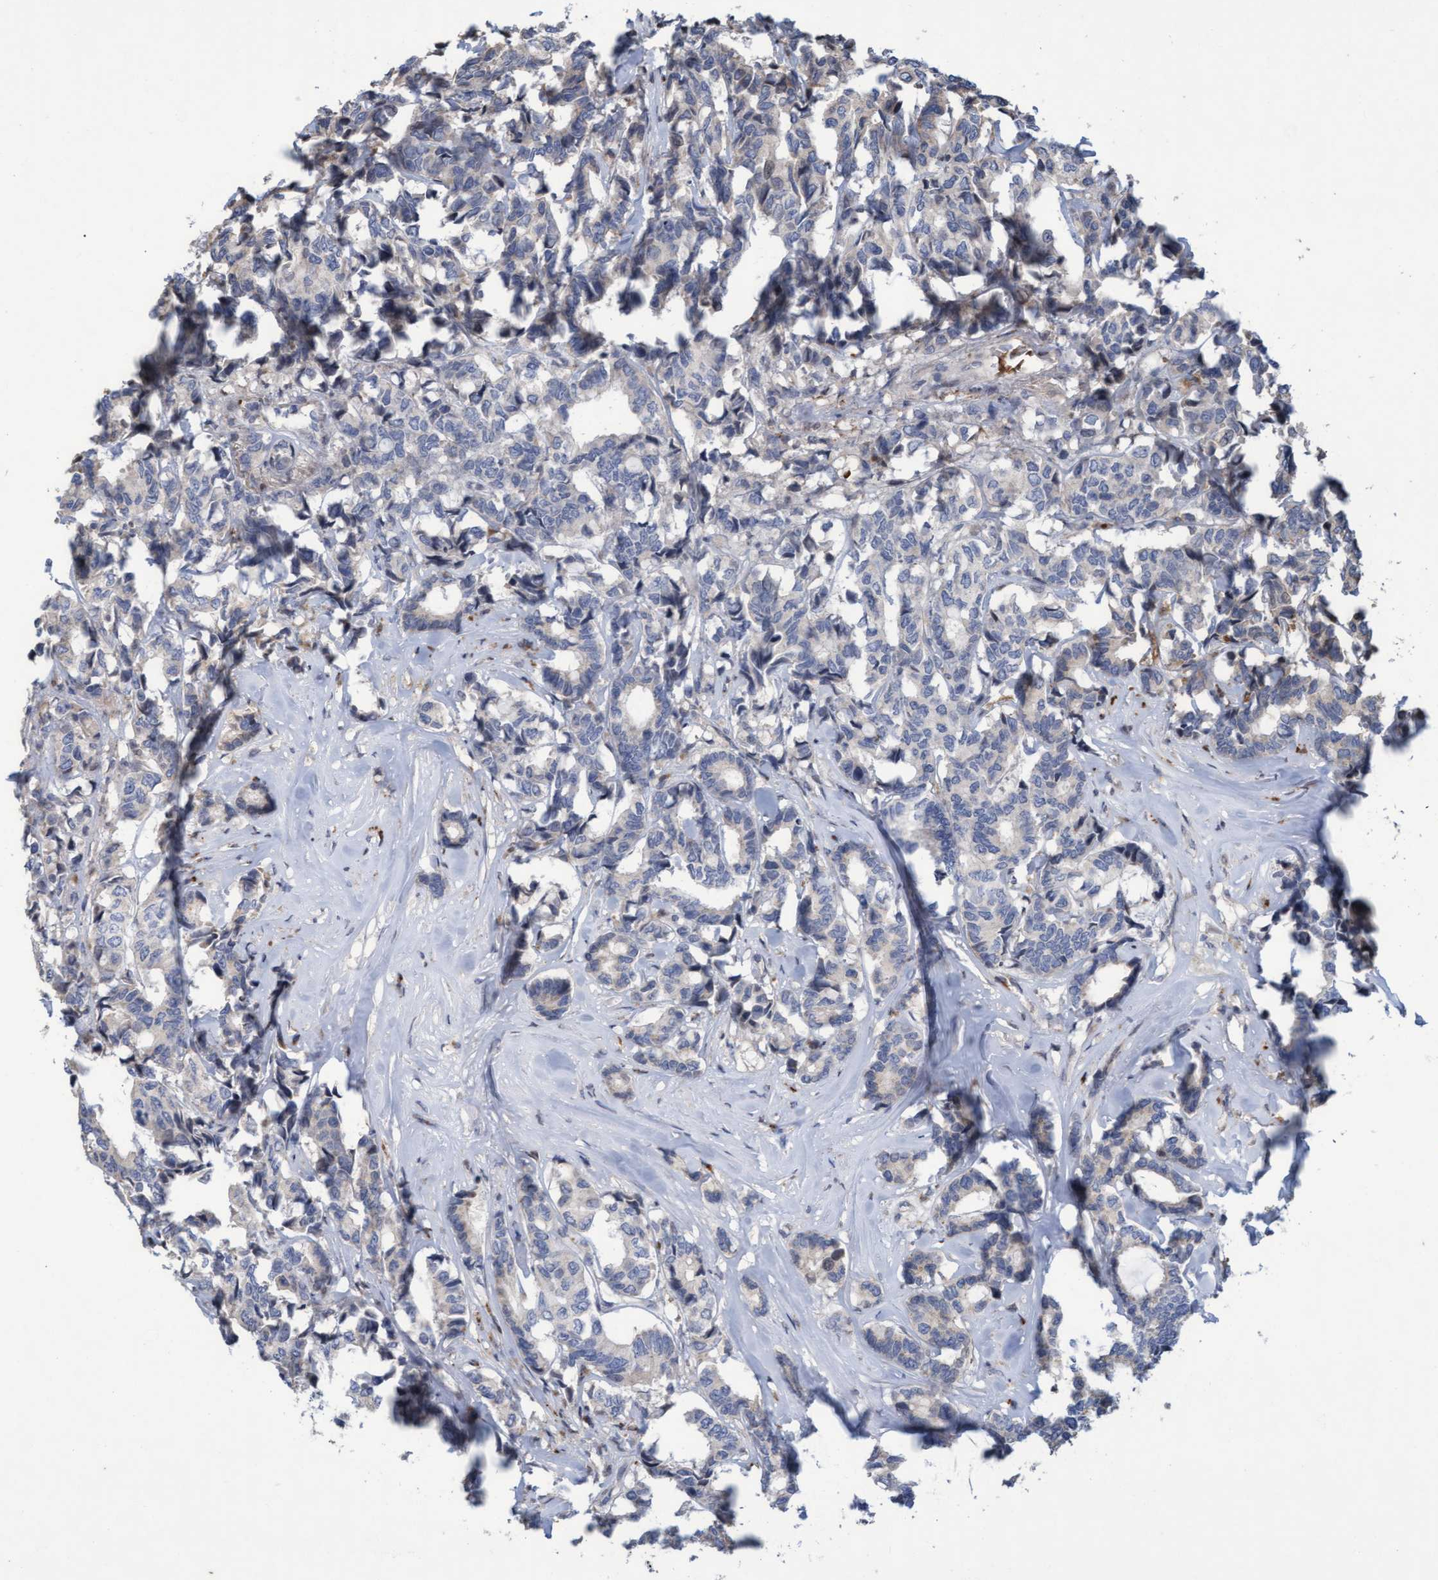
{"staining": {"intensity": "negative", "quantity": "none", "location": "none"}, "tissue": "breast cancer", "cell_type": "Tumor cells", "image_type": "cancer", "snomed": [{"axis": "morphology", "description": "Duct carcinoma"}, {"axis": "topography", "description": "Breast"}], "caption": "High magnification brightfield microscopy of breast intraductal carcinoma stained with DAB (brown) and counterstained with hematoxylin (blue): tumor cells show no significant positivity.", "gene": "KCNC2", "patient": {"sex": "female", "age": 87}}